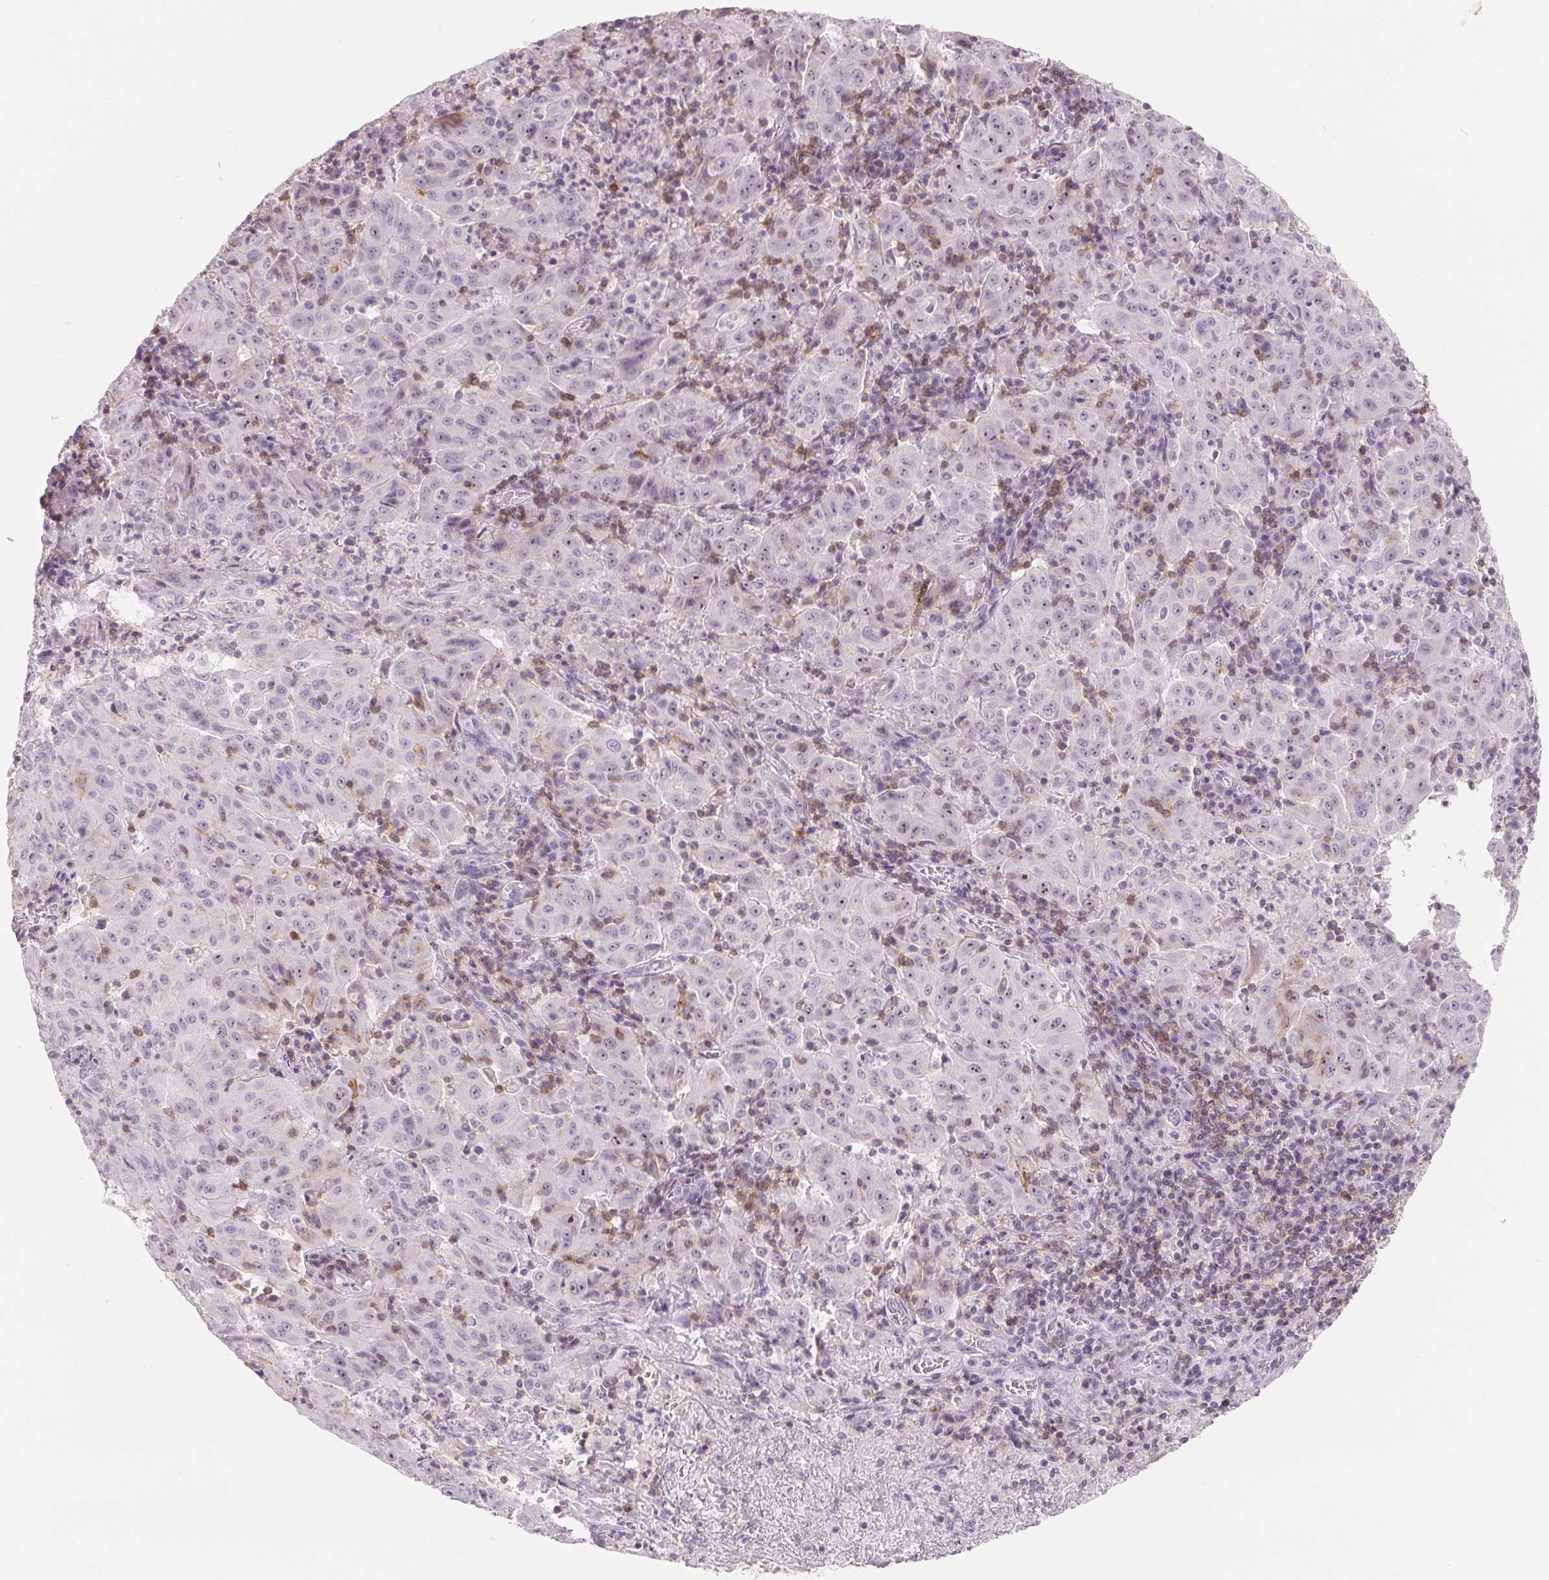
{"staining": {"intensity": "negative", "quantity": "none", "location": "none"}, "tissue": "pancreatic cancer", "cell_type": "Tumor cells", "image_type": "cancer", "snomed": [{"axis": "morphology", "description": "Adenocarcinoma, NOS"}, {"axis": "topography", "description": "Pancreas"}], "caption": "Immunohistochemistry photomicrograph of pancreatic cancer stained for a protein (brown), which displays no staining in tumor cells. (DAB (3,3'-diaminobenzidine) immunohistochemistry visualized using brightfield microscopy, high magnification).", "gene": "CD69", "patient": {"sex": "male", "age": 63}}